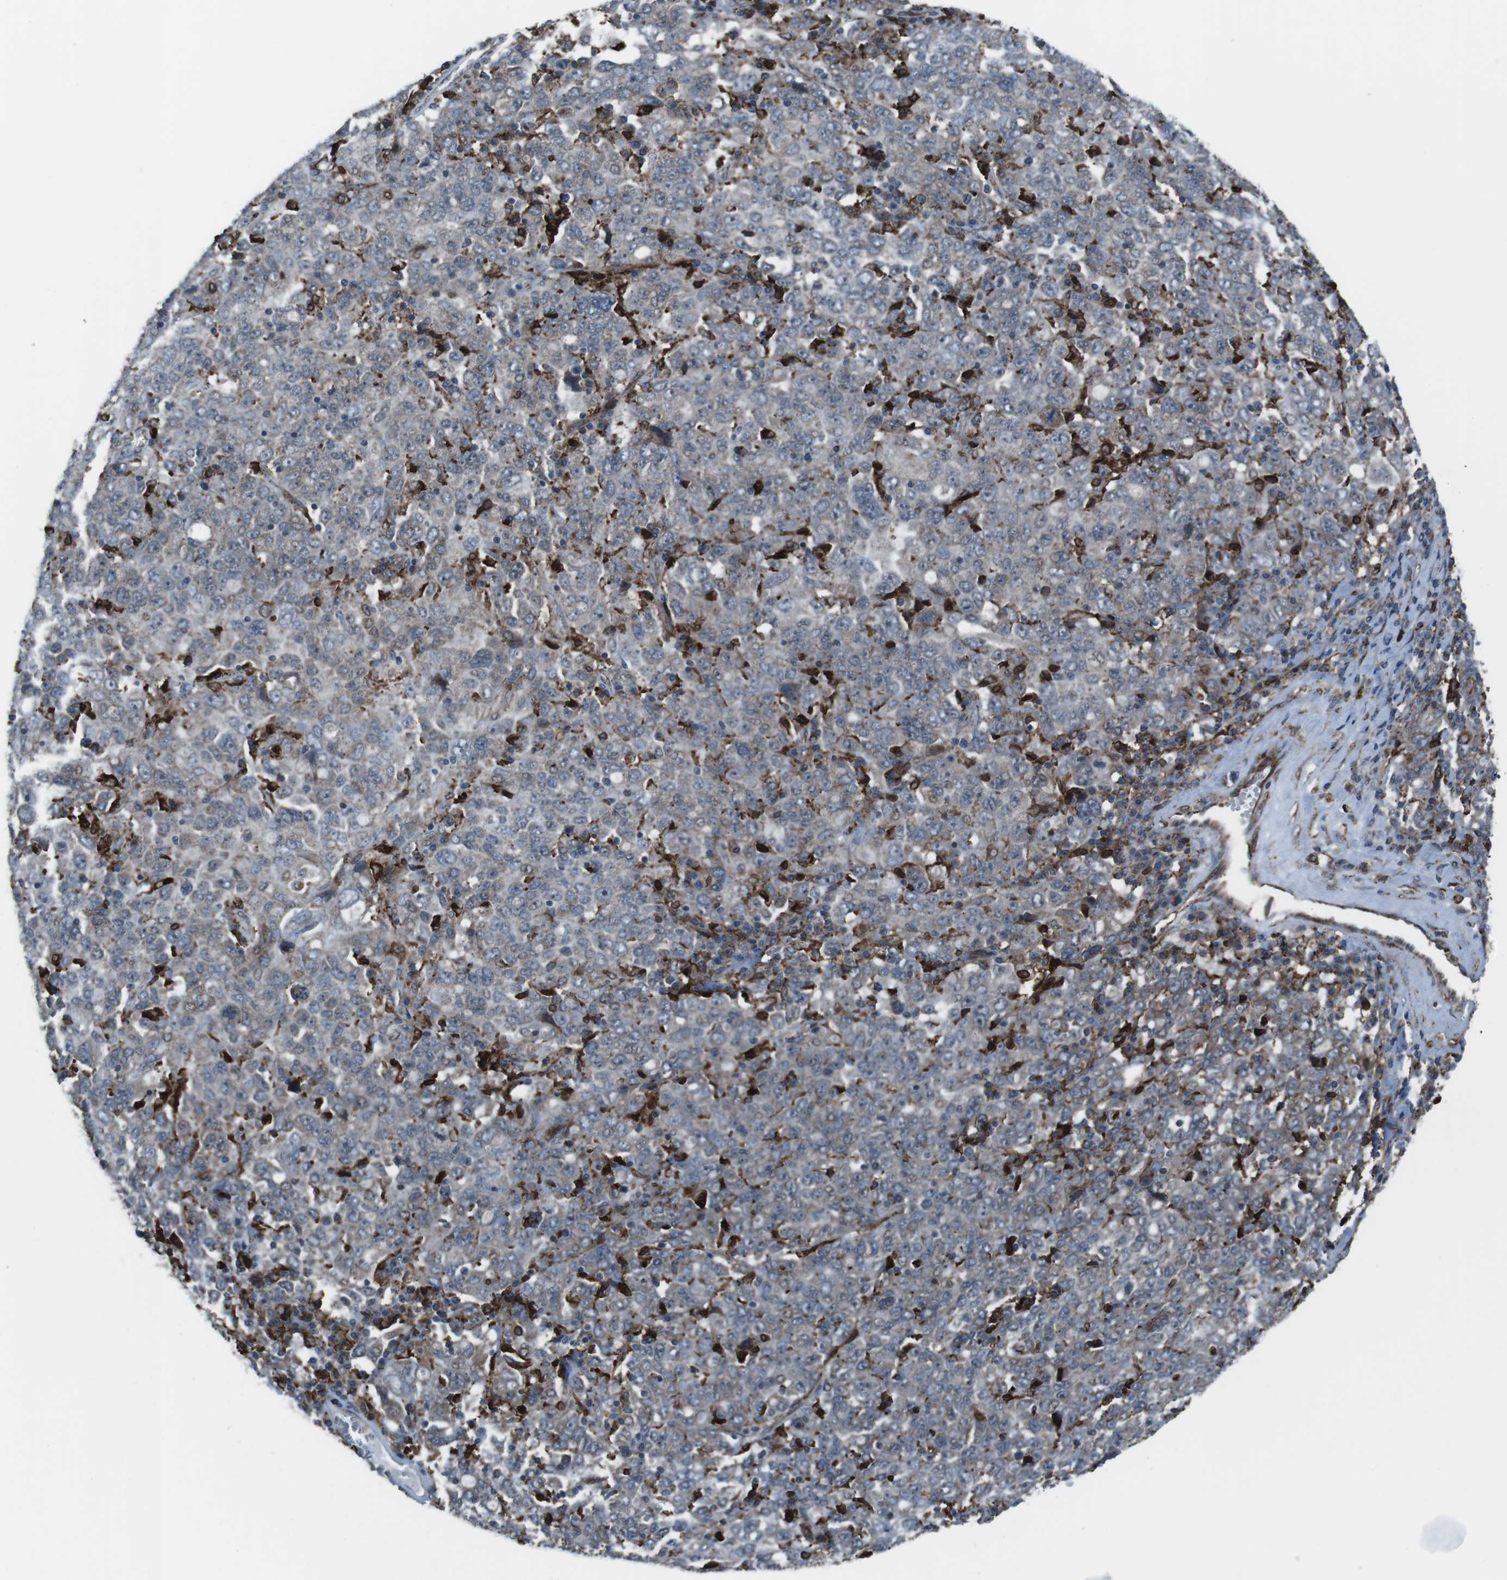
{"staining": {"intensity": "strong", "quantity": "<25%", "location": "cytoplasmic/membranous"}, "tissue": "ovarian cancer", "cell_type": "Tumor cells", "image_type": "cancer", "snomed": [{"axis": "morphology", "description": "Carcinoma, endometroid"}, {"axis": "topography", "description": "Ovary"}], "caption": "Endometroid carcinoma (ovarian) stained with DAB IHC demonstrates medium levels of strong cytoplasmic/membranous positivity in about <25% of tumor cells. The protein of interest is shown in brown color, while the nuclei are stained blue.", "gene": "GDF10", "patient": {"sex": "female", "age": 62}}